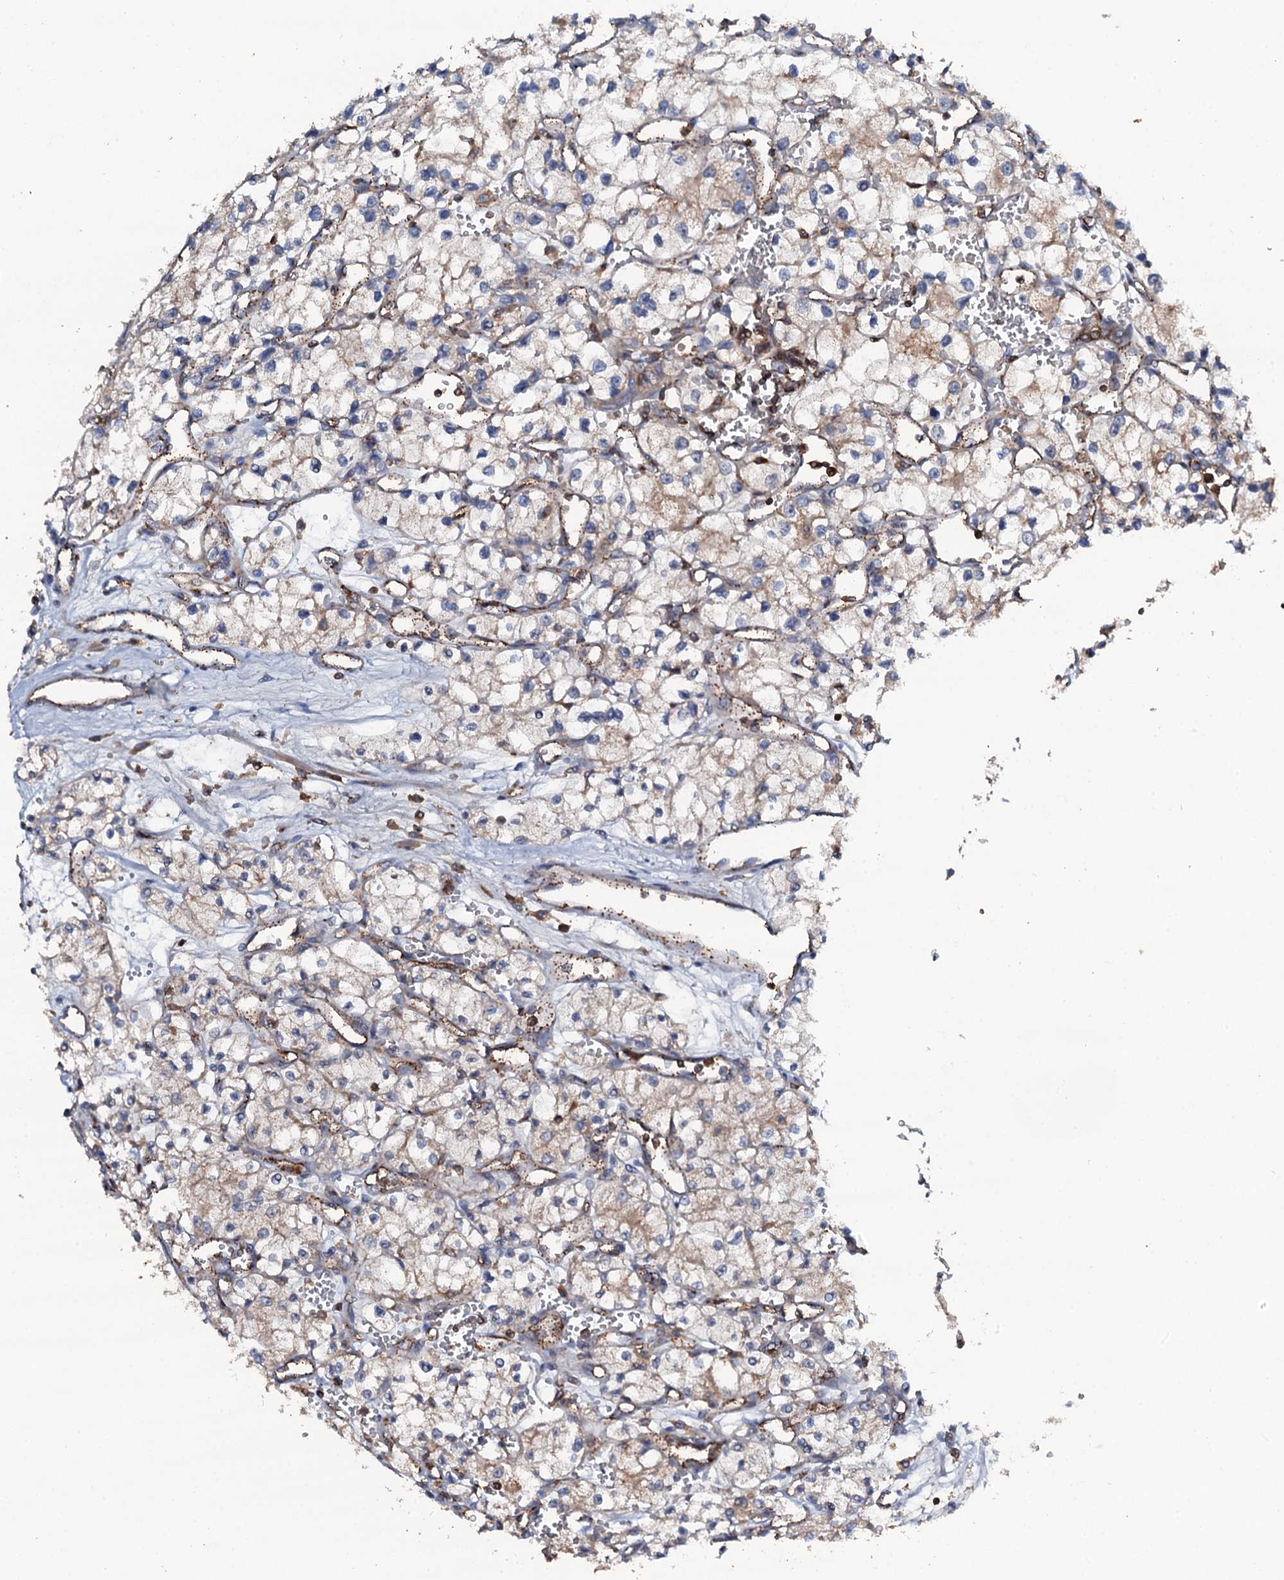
{"staining": {"intensity": "weak", "quantity": "25%-75%", "location": "cytoplasmic/membranous"}, "tissue": "renal cancer", "cell_type": "Tumor cells", "image_type": "cancer", "snomed": [{"axis": "morphology", "description": "Adenocarcinoma, NOS"}, {"axis": "topography", "description": "Kidney"}], "caption": "An immunohistochemistry micrograph of tumor tissue is shown. Protein staining in brown labels weak cytoplasmic/membranous positivity in renal cancer within tumor cells. The staining was performed using DAB (3,3'-diaminobenzidine) to visualize the protein expression in brown, while the nuclei were stained in blue with hematoxylin (Magnification: 20x).", "gene": "GRK2", "patient": {"sex": "male", "age": 59}}